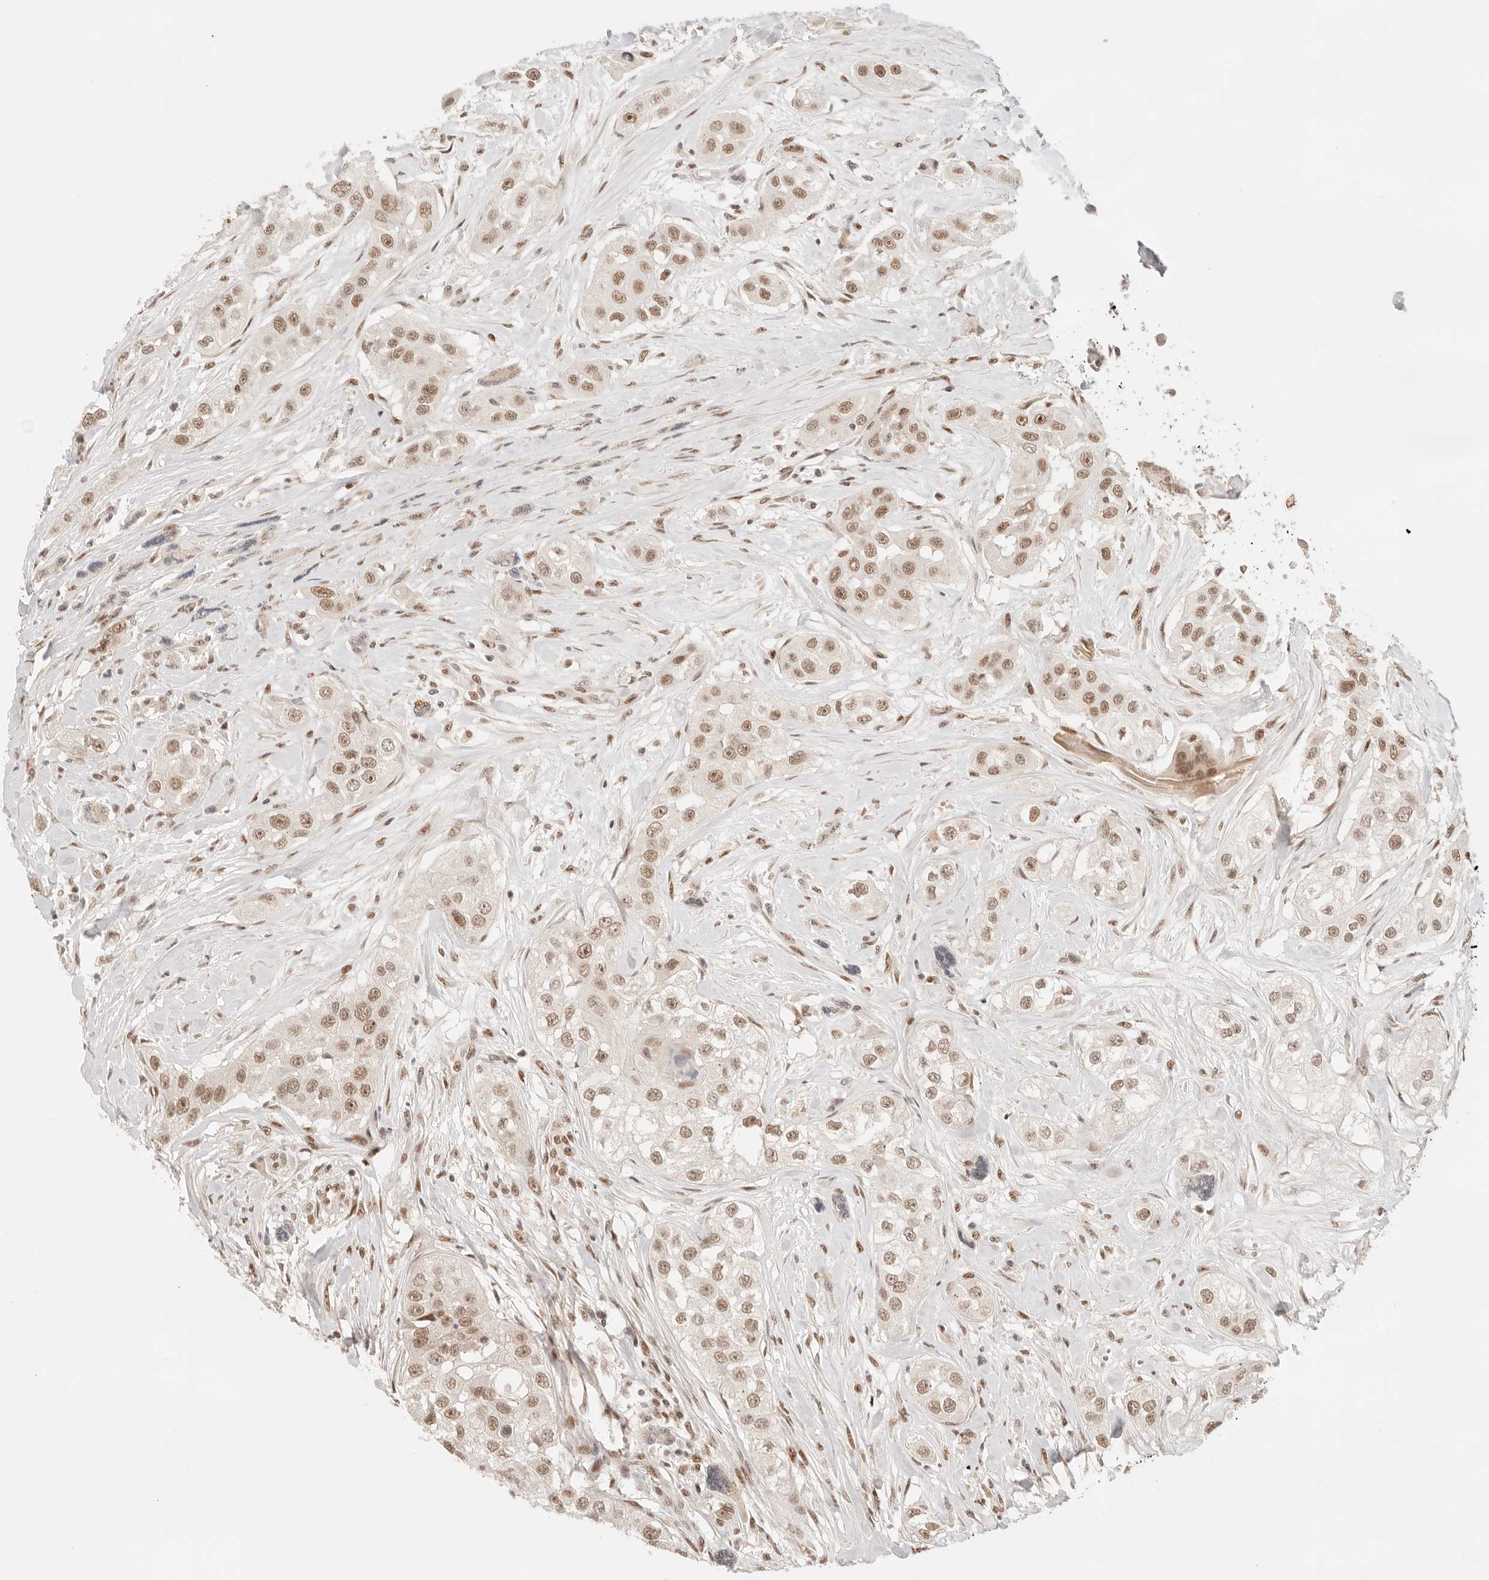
{"staining": {"intensity": "moderate", "quantity": ">75%", "location": "nuclear"}, "tissue": "head and neck cancer", "cell_type": "Tumor cells", "image_type": "cancer", "snomed": [{"axis": "morphology", "description": "Normal tissue, NOS"}, {"axis": "morphology", "description": "Squamous cell carcinoma, NOS"}, {"axis": "topography", "description": "Skeletal muscle"}, {"axis": "topography", "description": "Head-Neck"}], "caption": "Tumor cells demonstrate medium levels of moderate nuclear staining in approximately >75% of cells in squamous cell carcinoma (head and neck).", "gene": "GTF2E2", "patient": {"sex": "male", "age": 51}}